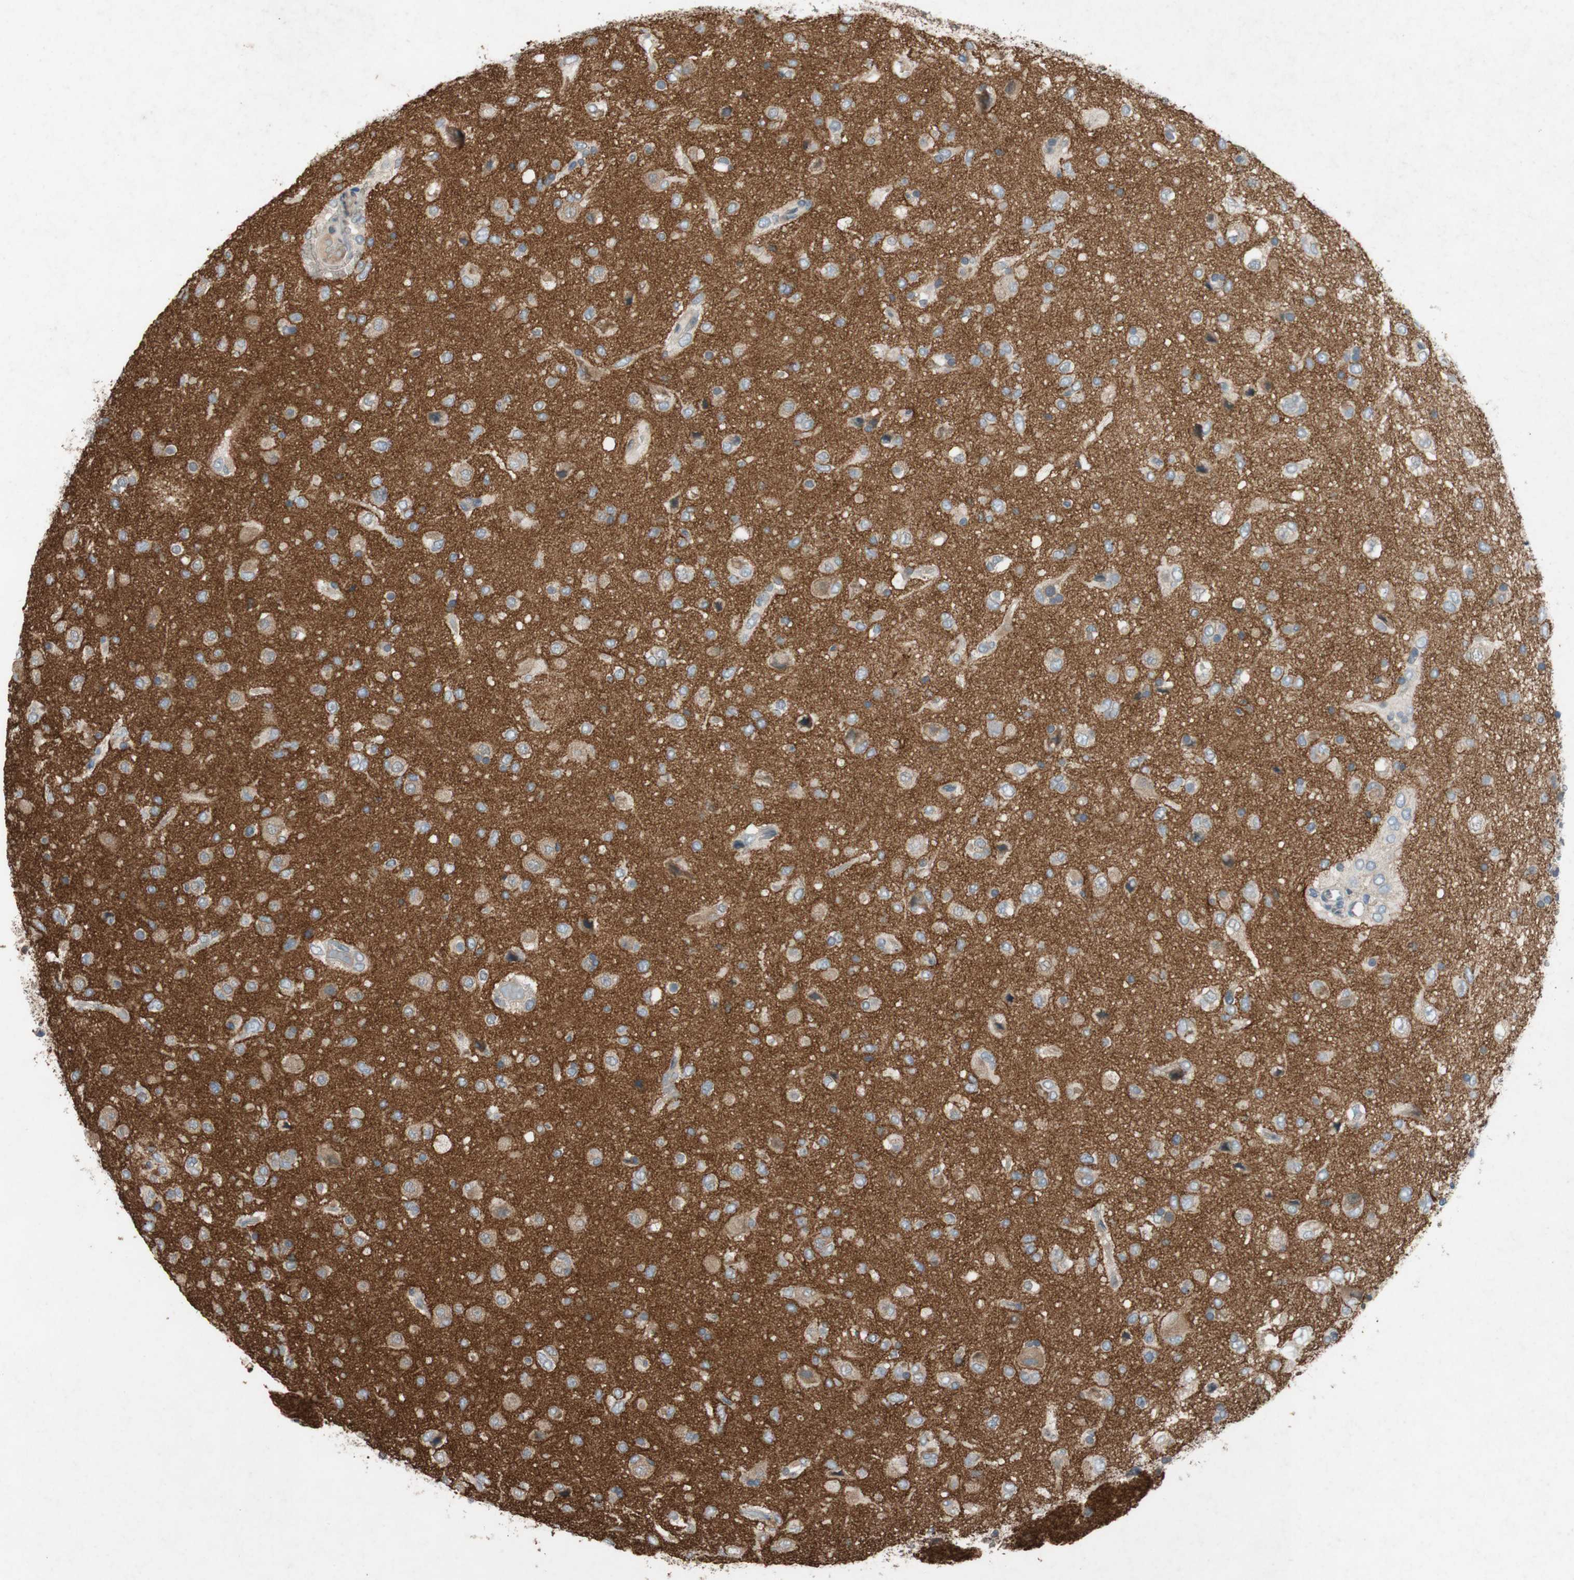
{"staining": {"intensity": "weak", "quantity": "25%-75%", "location": "cytoplasmic/membranous"}, "tissue": "glioma", "cell_type": "Tumor cells", "image_type": "cancer", "snomed": [{"axis": "morphology", "description": "Glioma, malignant, Low grade"}, {"axis": "topography", "description": "Brain"}], "caption": "Protein staining of malignant low-grade glioma tissue reveals weak cytoplasmic/membranous staining in about 25%-75% of tumor cells.", "gene": "ADD2", "patient": {"sex": "male", "age": 77}}